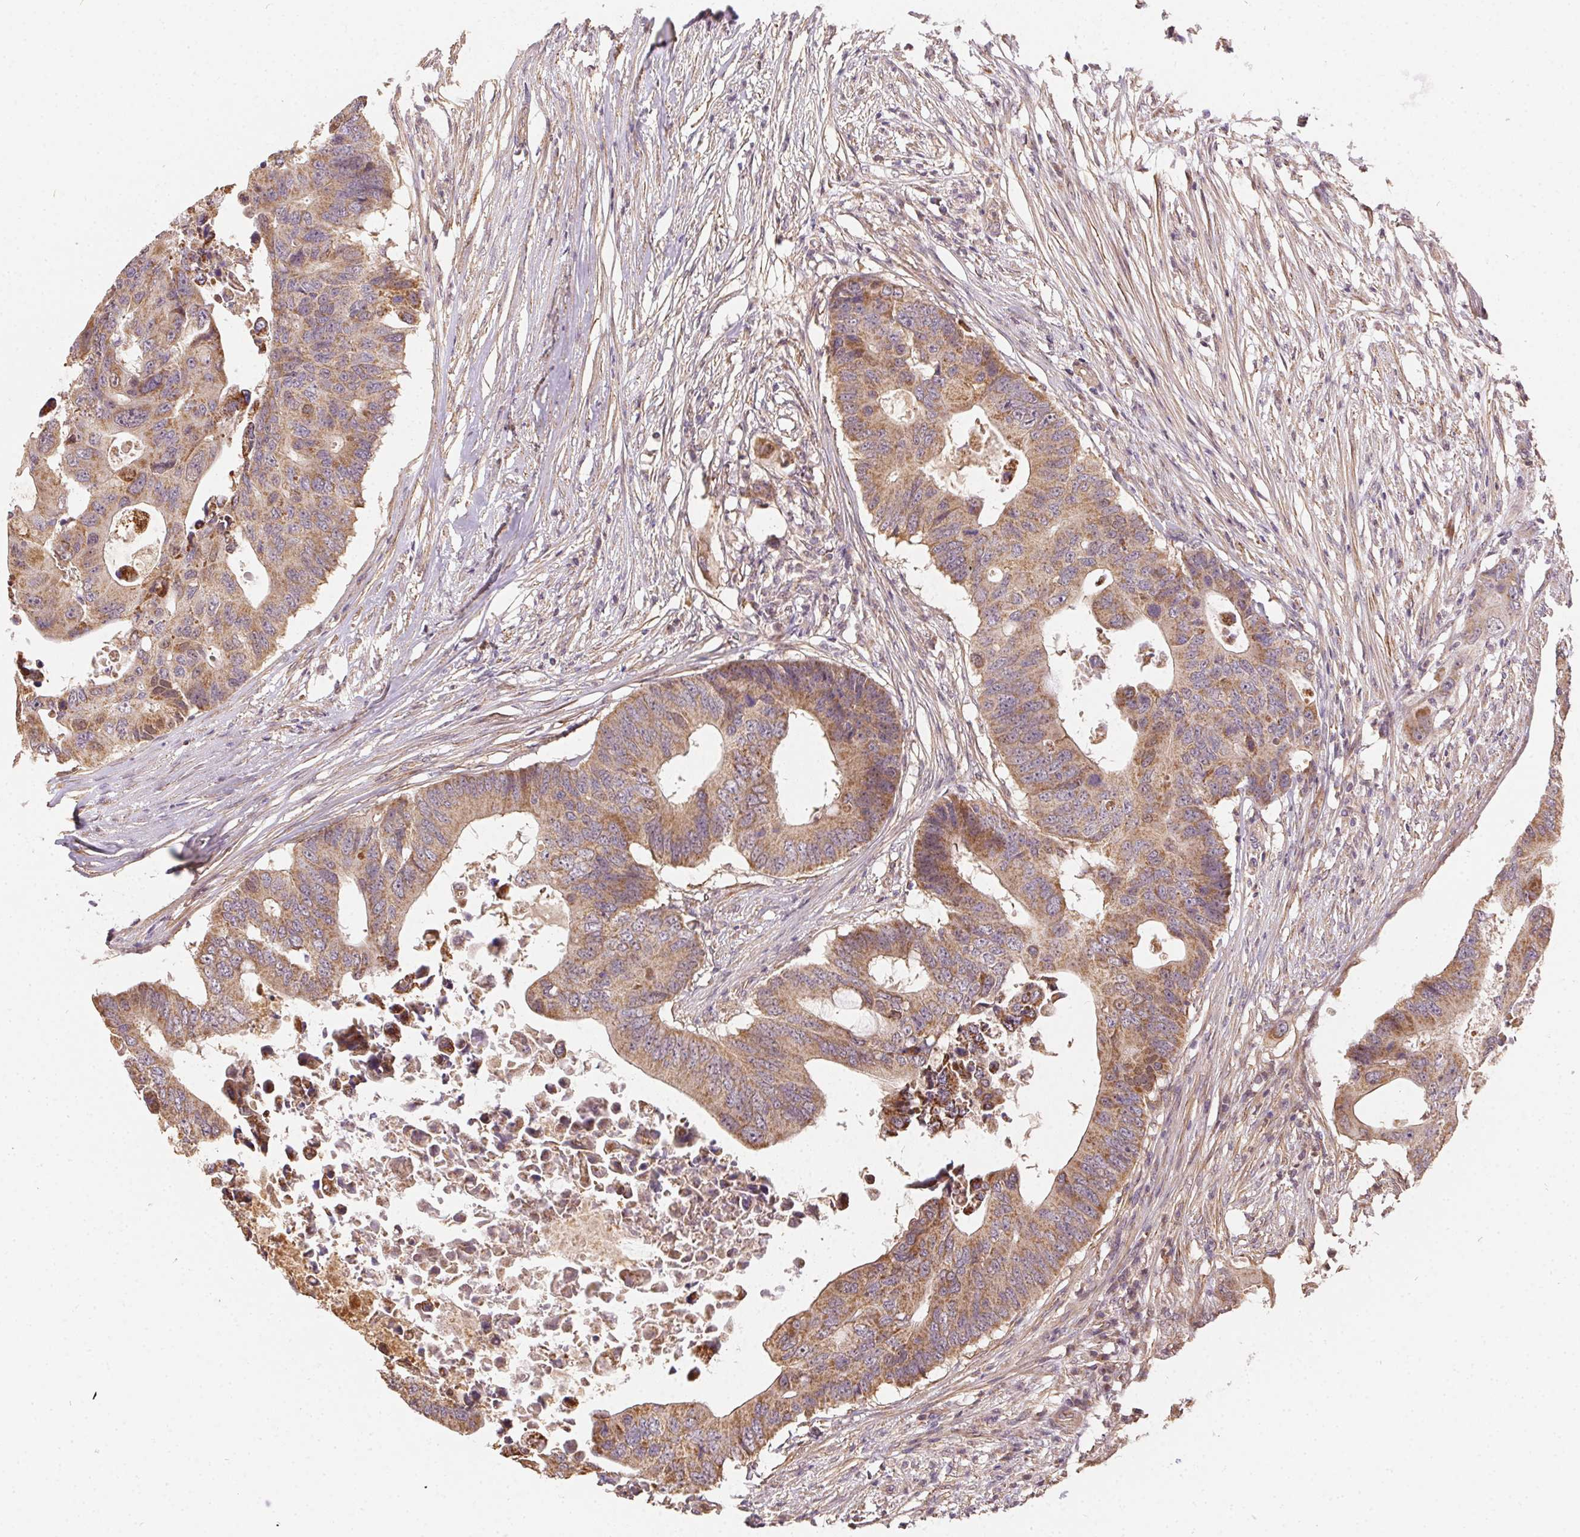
{"staining": {"intensity": "moderate", "quantity": "25%-75%", "location": "cytoplasmic/membranous"}, "tissue": "colorectal cancer", "cell_type": "Tumor cells", "image_type": "cancer", "snomed": [{"axis": "morphology", "description": "Adenocarcinoma, NOS"}, {"axis": "topography", "description": "Colon"}], "caption": "Tumor cells demonstrate medium levels of moderate cytoplasmic/membranous expression in approximately 25%-75% of cells in colorectal cancer (adenocarcinoma).", "gene": "REV3L", "patient": {"sex": "male", "age": 71}}